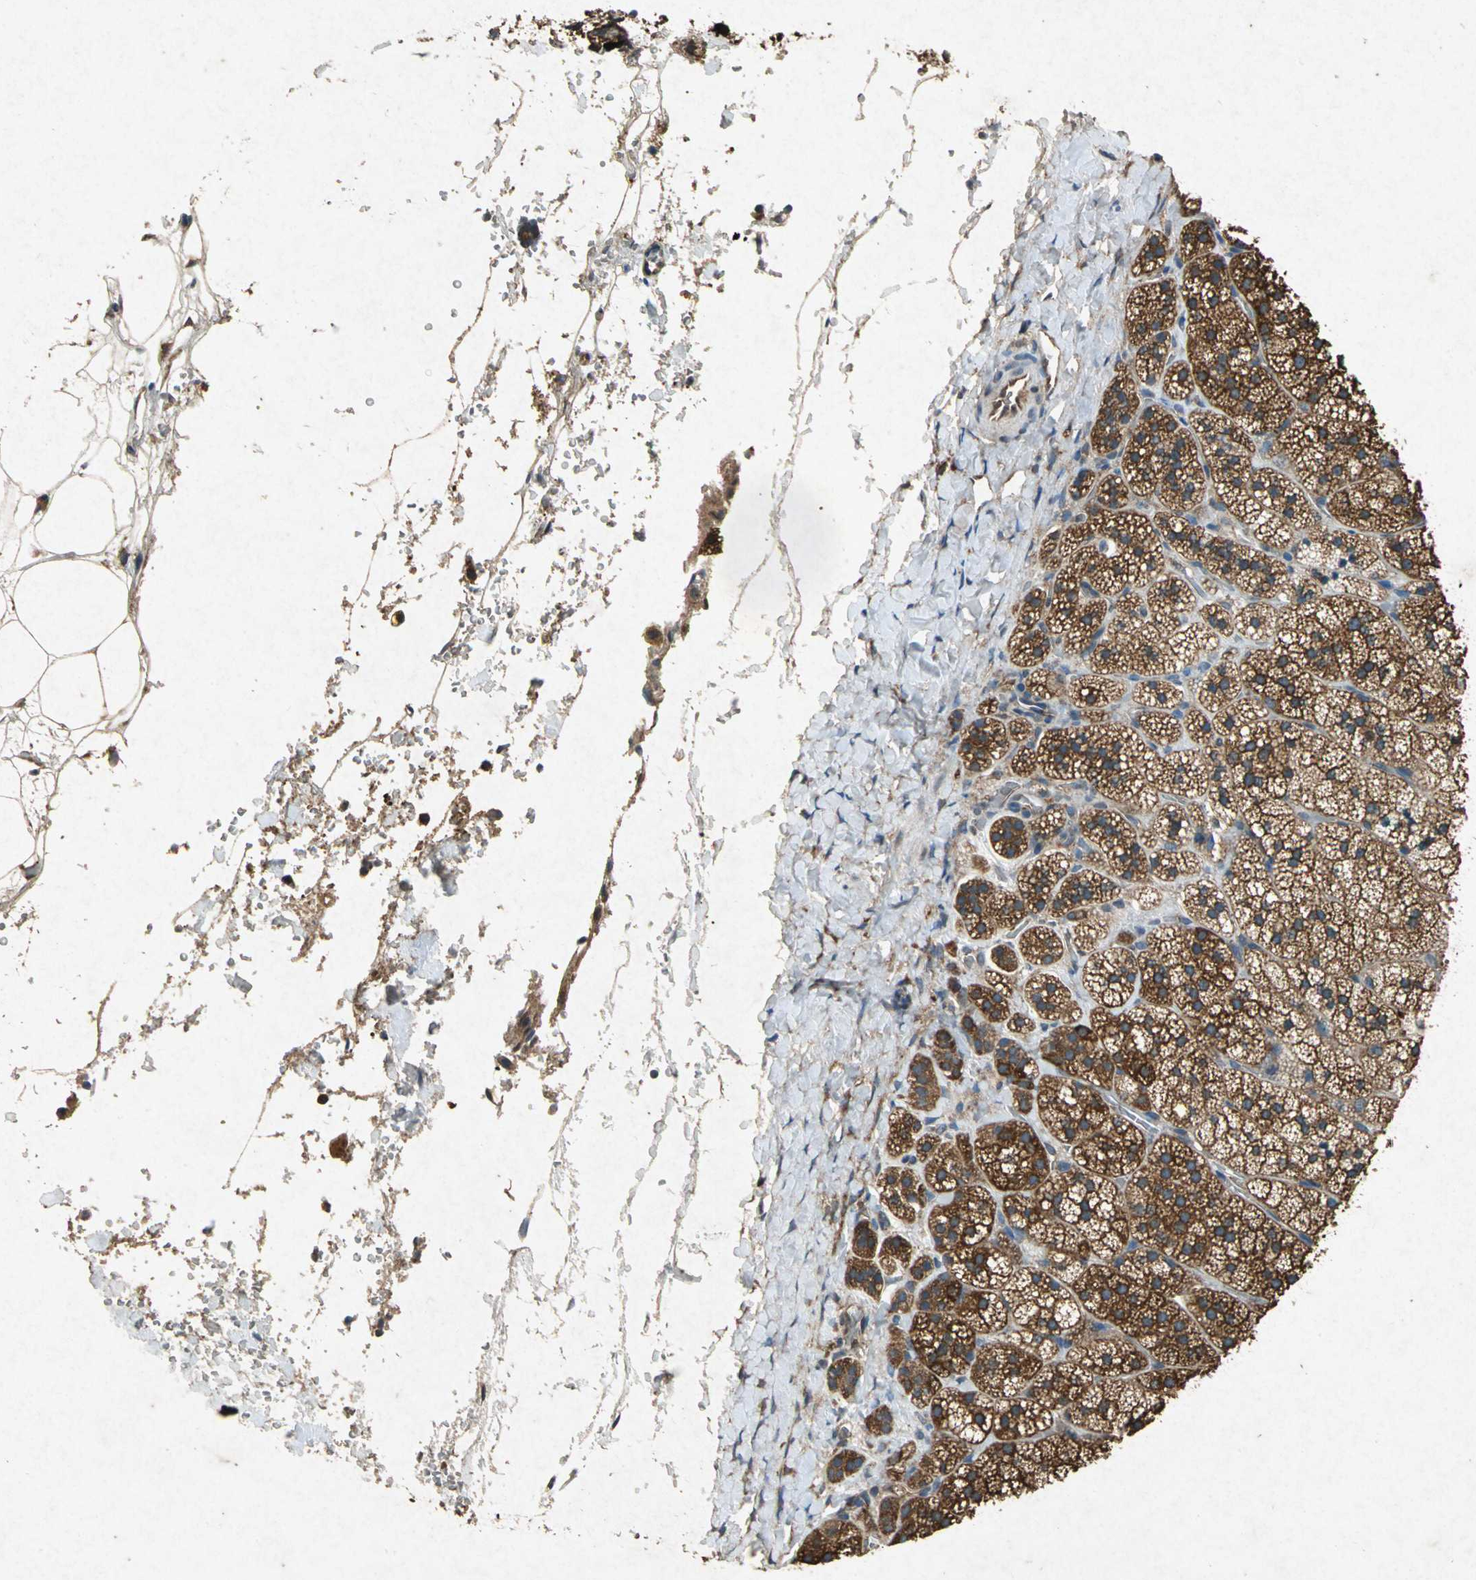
{"staining": {"intensity": "strong", "quantity": ">75%", "location": "cytoplasmic/membranous"}, "tissue": "adrenal gland", "cell_type": "Glandular cells", "image_type": "normal", "snomed": [{"axis": "morphology", "description": "Normal tissue, NOS"}, {"axis": "topography", "description": "Adrenal gland"}], "caption": "Protein staining of unremarkable adrenal gland shows strong cytoplasmic/membranous expression in approximately >75% of glandular cells.", "gene": "HSP90AB1", "patient": {"sex": "female", "age": 44}}